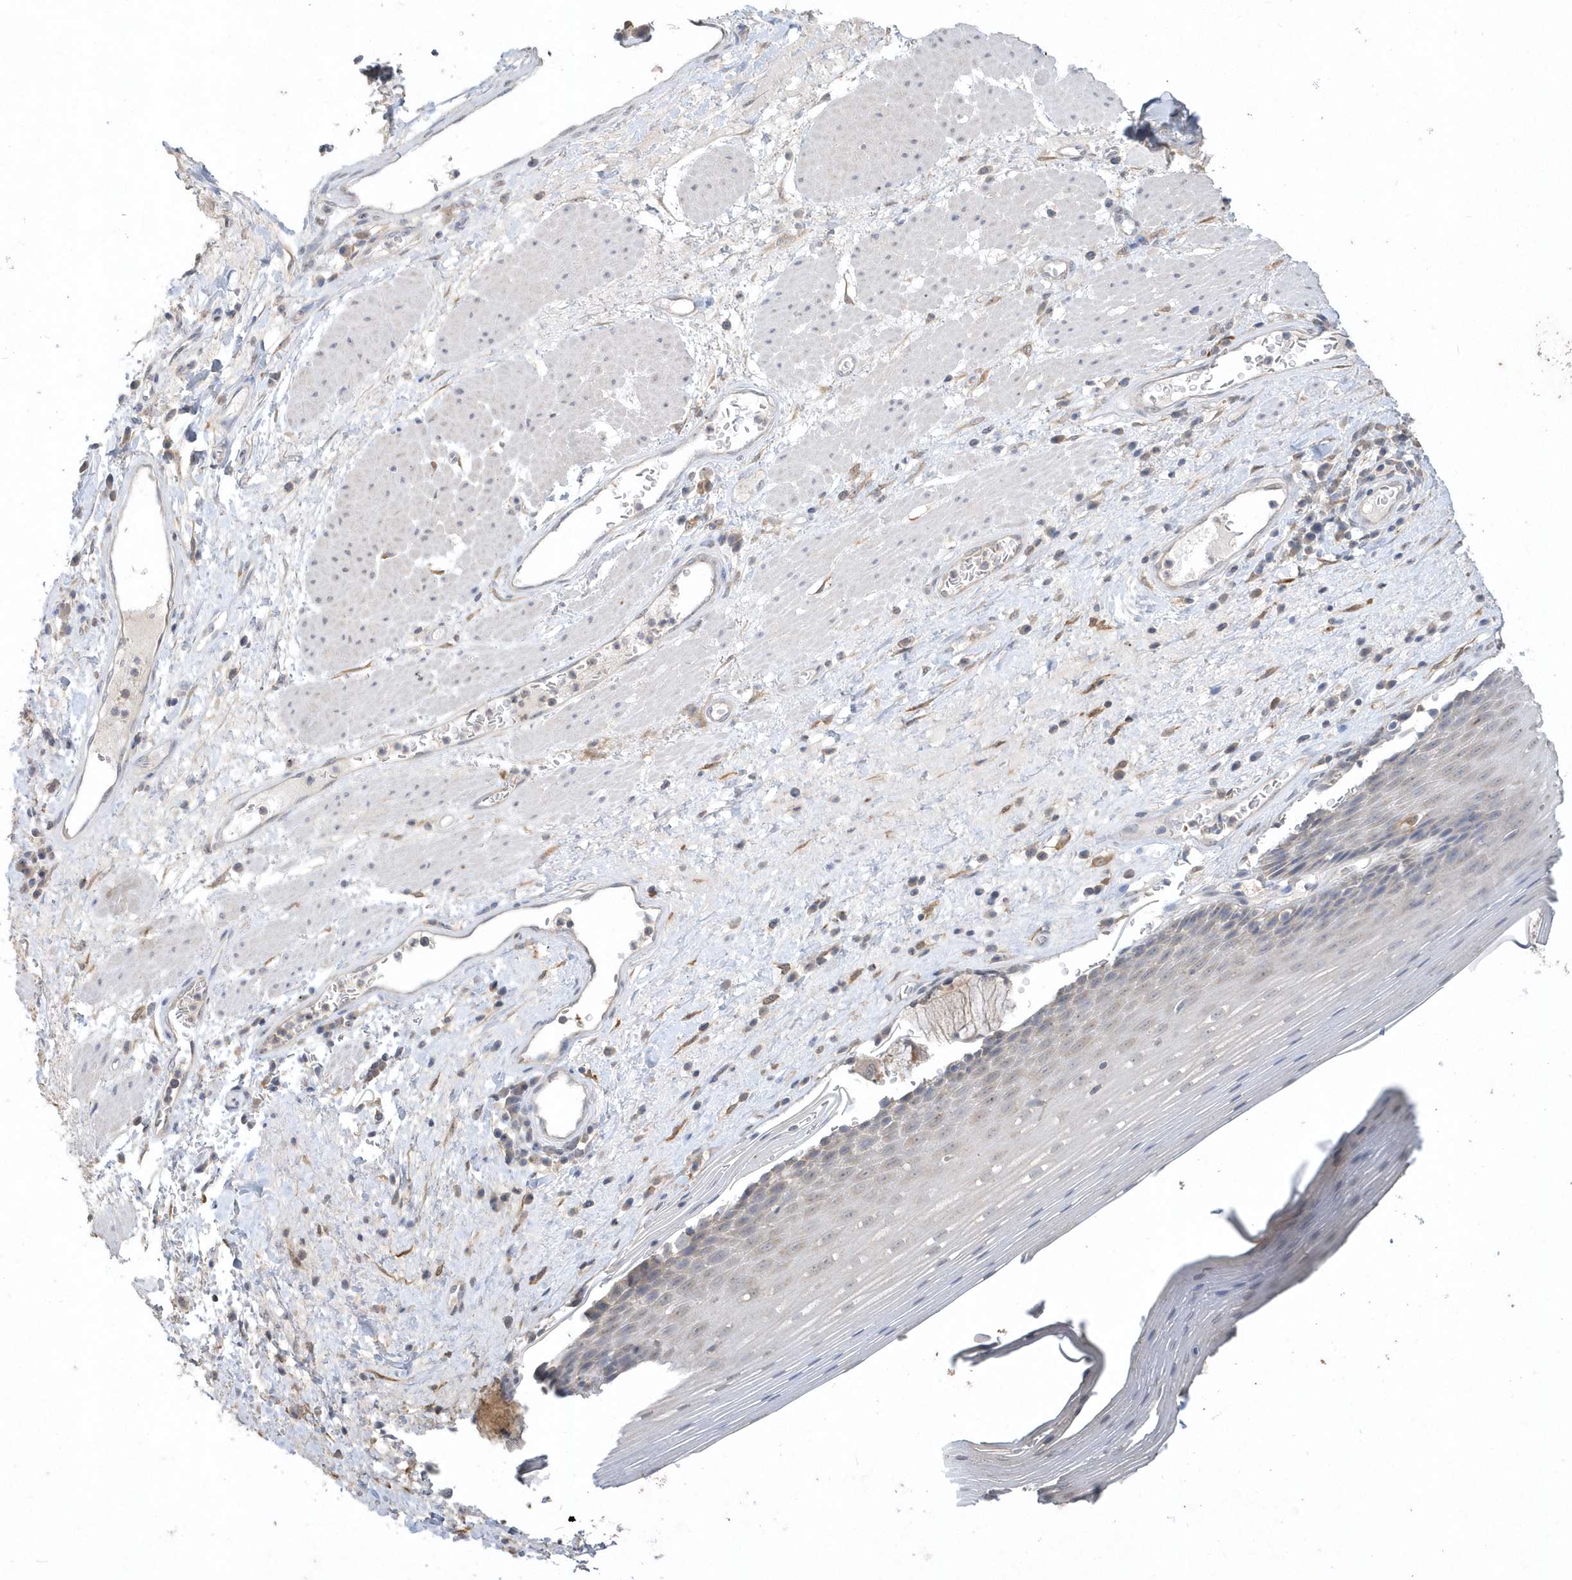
{"staining": {"intensity": "weak", "quantity": "<25%", "location": "cytoplasmic/membranous,nuclear"}, "tissue": "esophagus", "cell_type": "Squamous epithelial cells", "image_type": "normal", "snomed": [{"axis": "morphology", "description": "Normal tissue, NOS"}, {"axis": "topography", "description": "Esophagus"}], "caption": "Immunohistochemistry histopathology image of unremarkable esophagus: human esophagus stained with DAB shows no significant protein positivity in squamous epithelial cells. (DAB (3,3'-diaminobenzidine) immunohistochemistry (IHC) visualized using brightfield microscopy, high magnification).", "gene": "AKR7A2", "patient": {"sex": "male", "age": 62}}